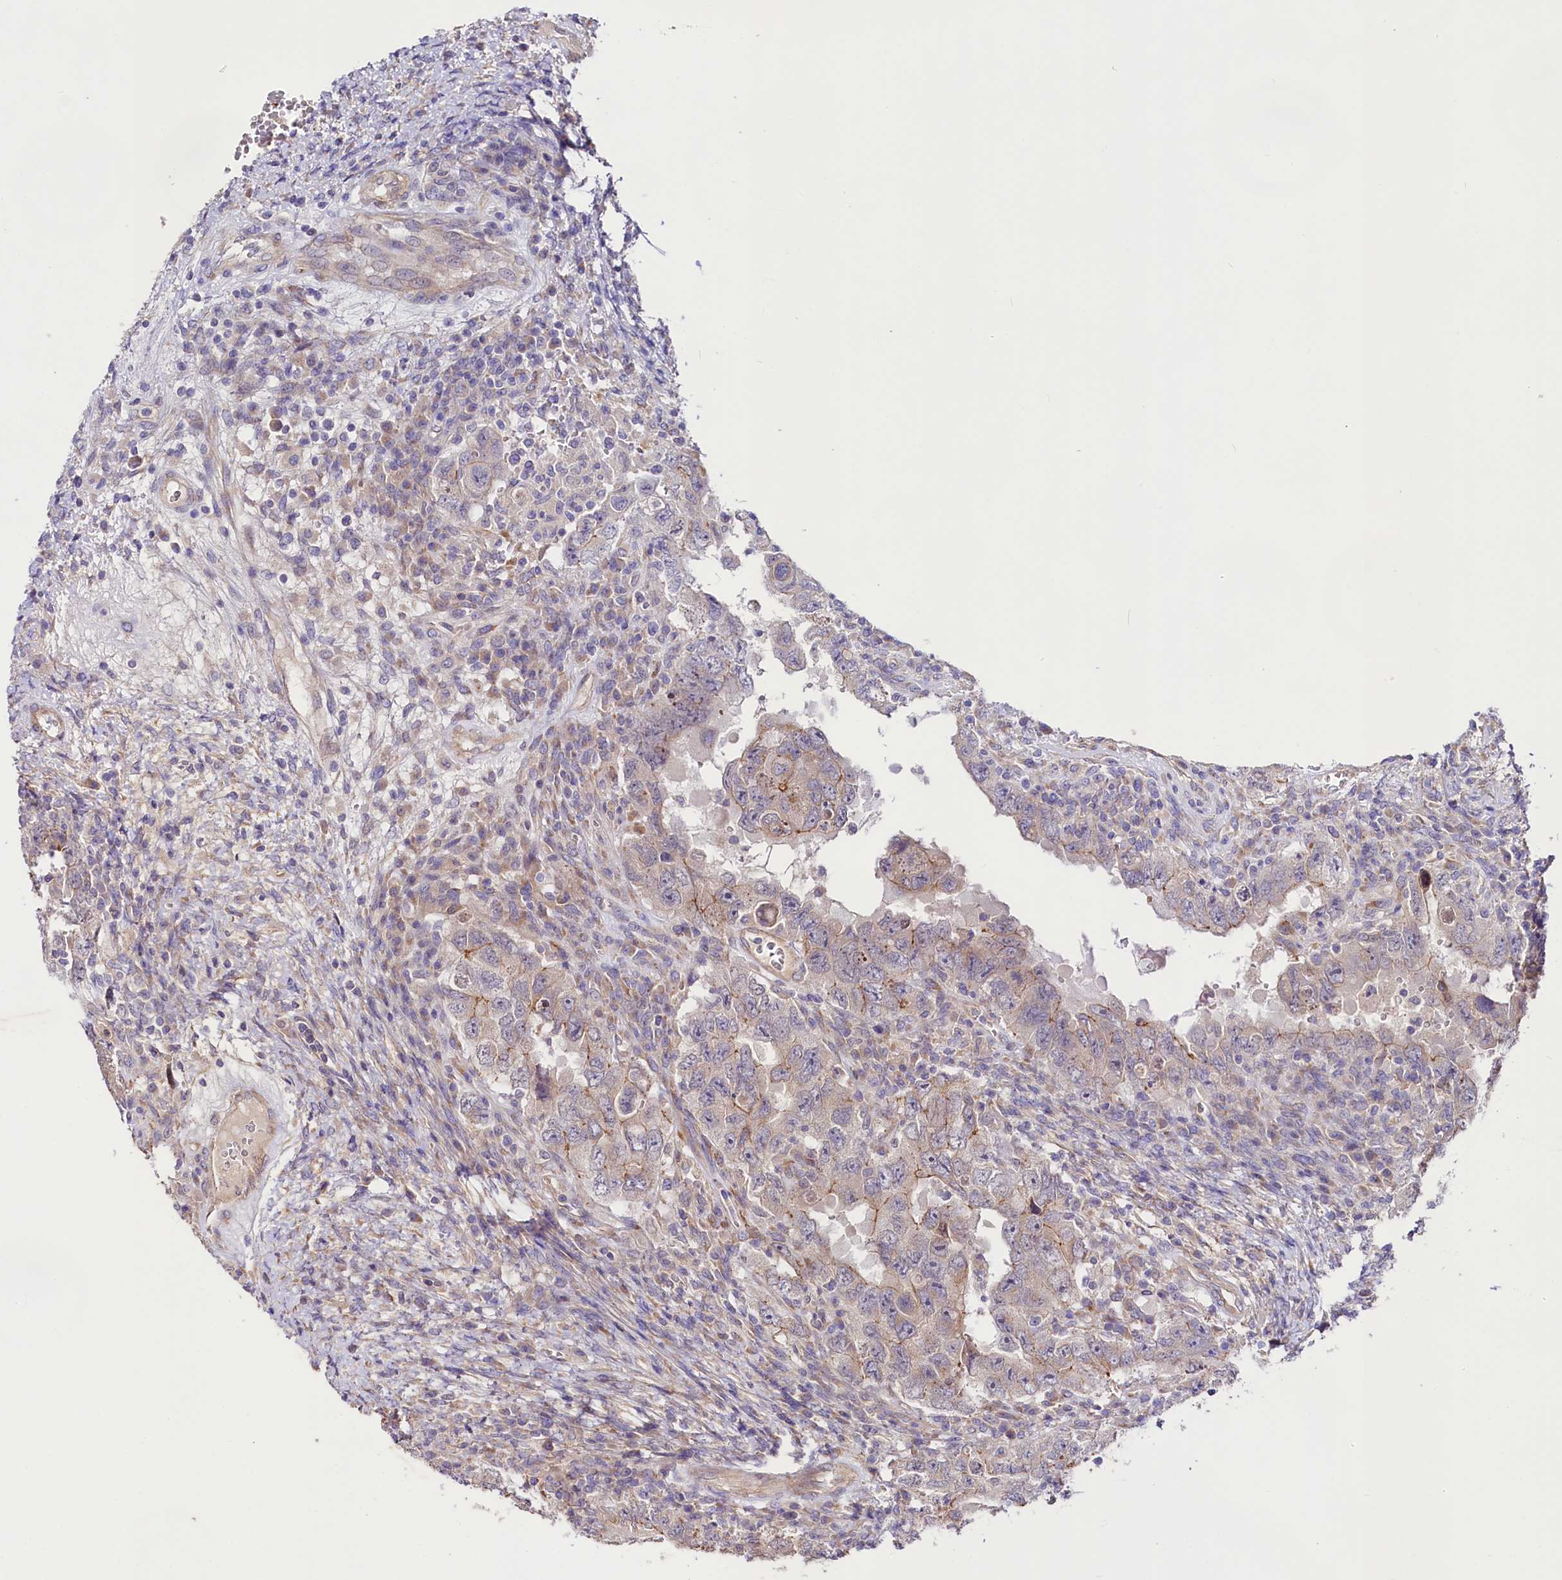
{"staining": {"intensity": "moderate", "quantity": "<25%", "location": "cytoplasmic/membranous"}, "tissue": "testis cancer", "cell_type": "Tumor cells", "image_type": "cancer", "snomed": [{"axis": "morphology", "description": "Carcinoma, Embryonal, NOS"}, {"axis": "topography", "description": "Testis"}], "caption": "Immunohistochemistry photomicrograph of neoplastic tissue: testis embryonal carcinoma stained using IHC reveals low levels of moderate protein expression localized specifically in the cytoplasmic/membranous of tumor cells, appearing as a cytoplasmic/membranous brown color.", "gene": "VPS11", "patient": {"sex": "male", "age": 26}}